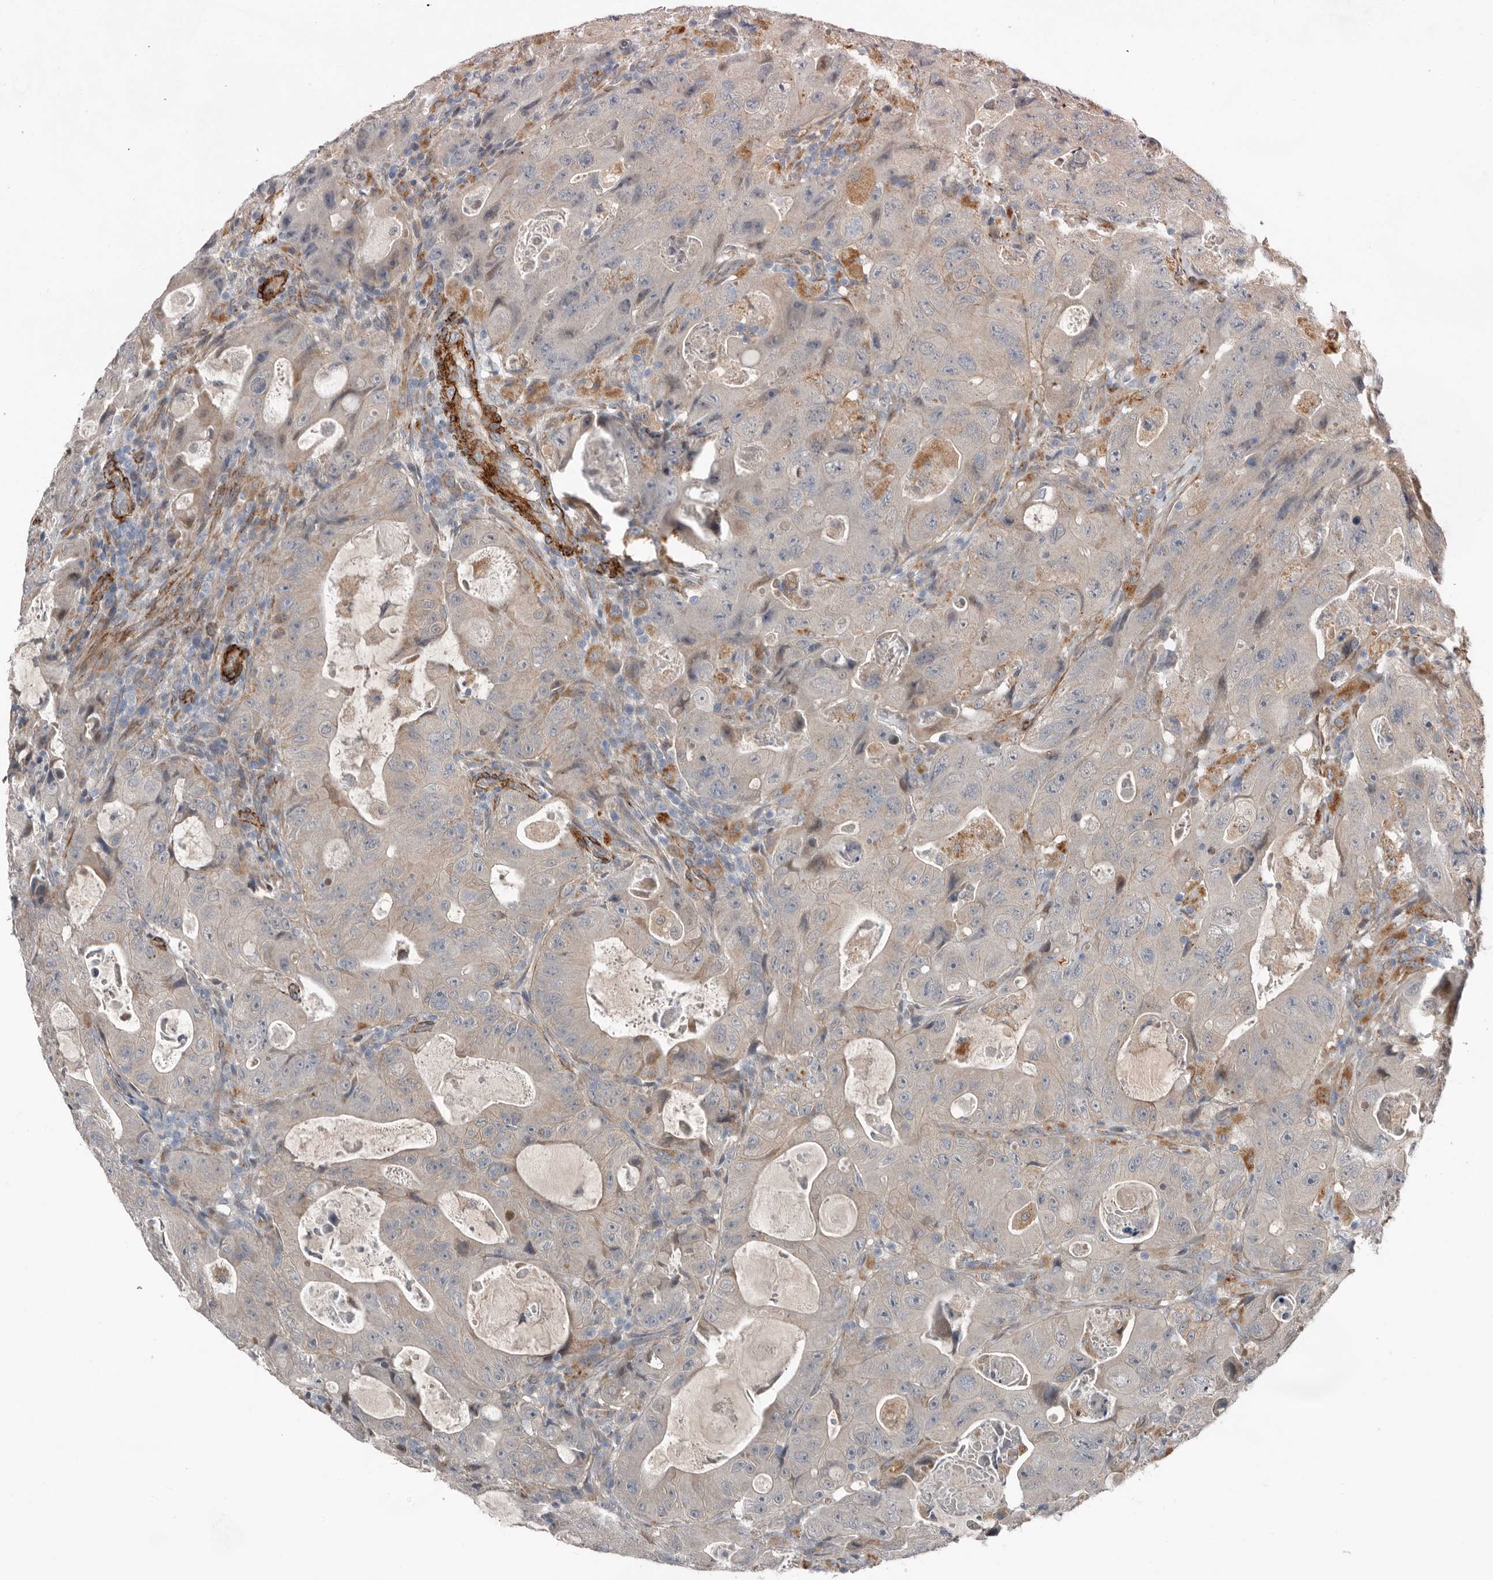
{"staining": {"intensity": "weak", "quantity": "<25%", "location": "cytoplasmic/membranous"}, "tissue": "colorectal cancer", "cell_type": "Tumor cells", "image_type": "cancer", "snomed": [{"axis": "morphology", "description": "Adenocarcinoma, NOS"}, {"axis": "topography", "description": "Colon"}], "caption": "This is a photomicrograph of IHC staining of adenocarcinoma (colorectal), which shows no positivity in tumor cells.", "gene": "RANBP17", "patient": {"sex": "female", "age": 46}}